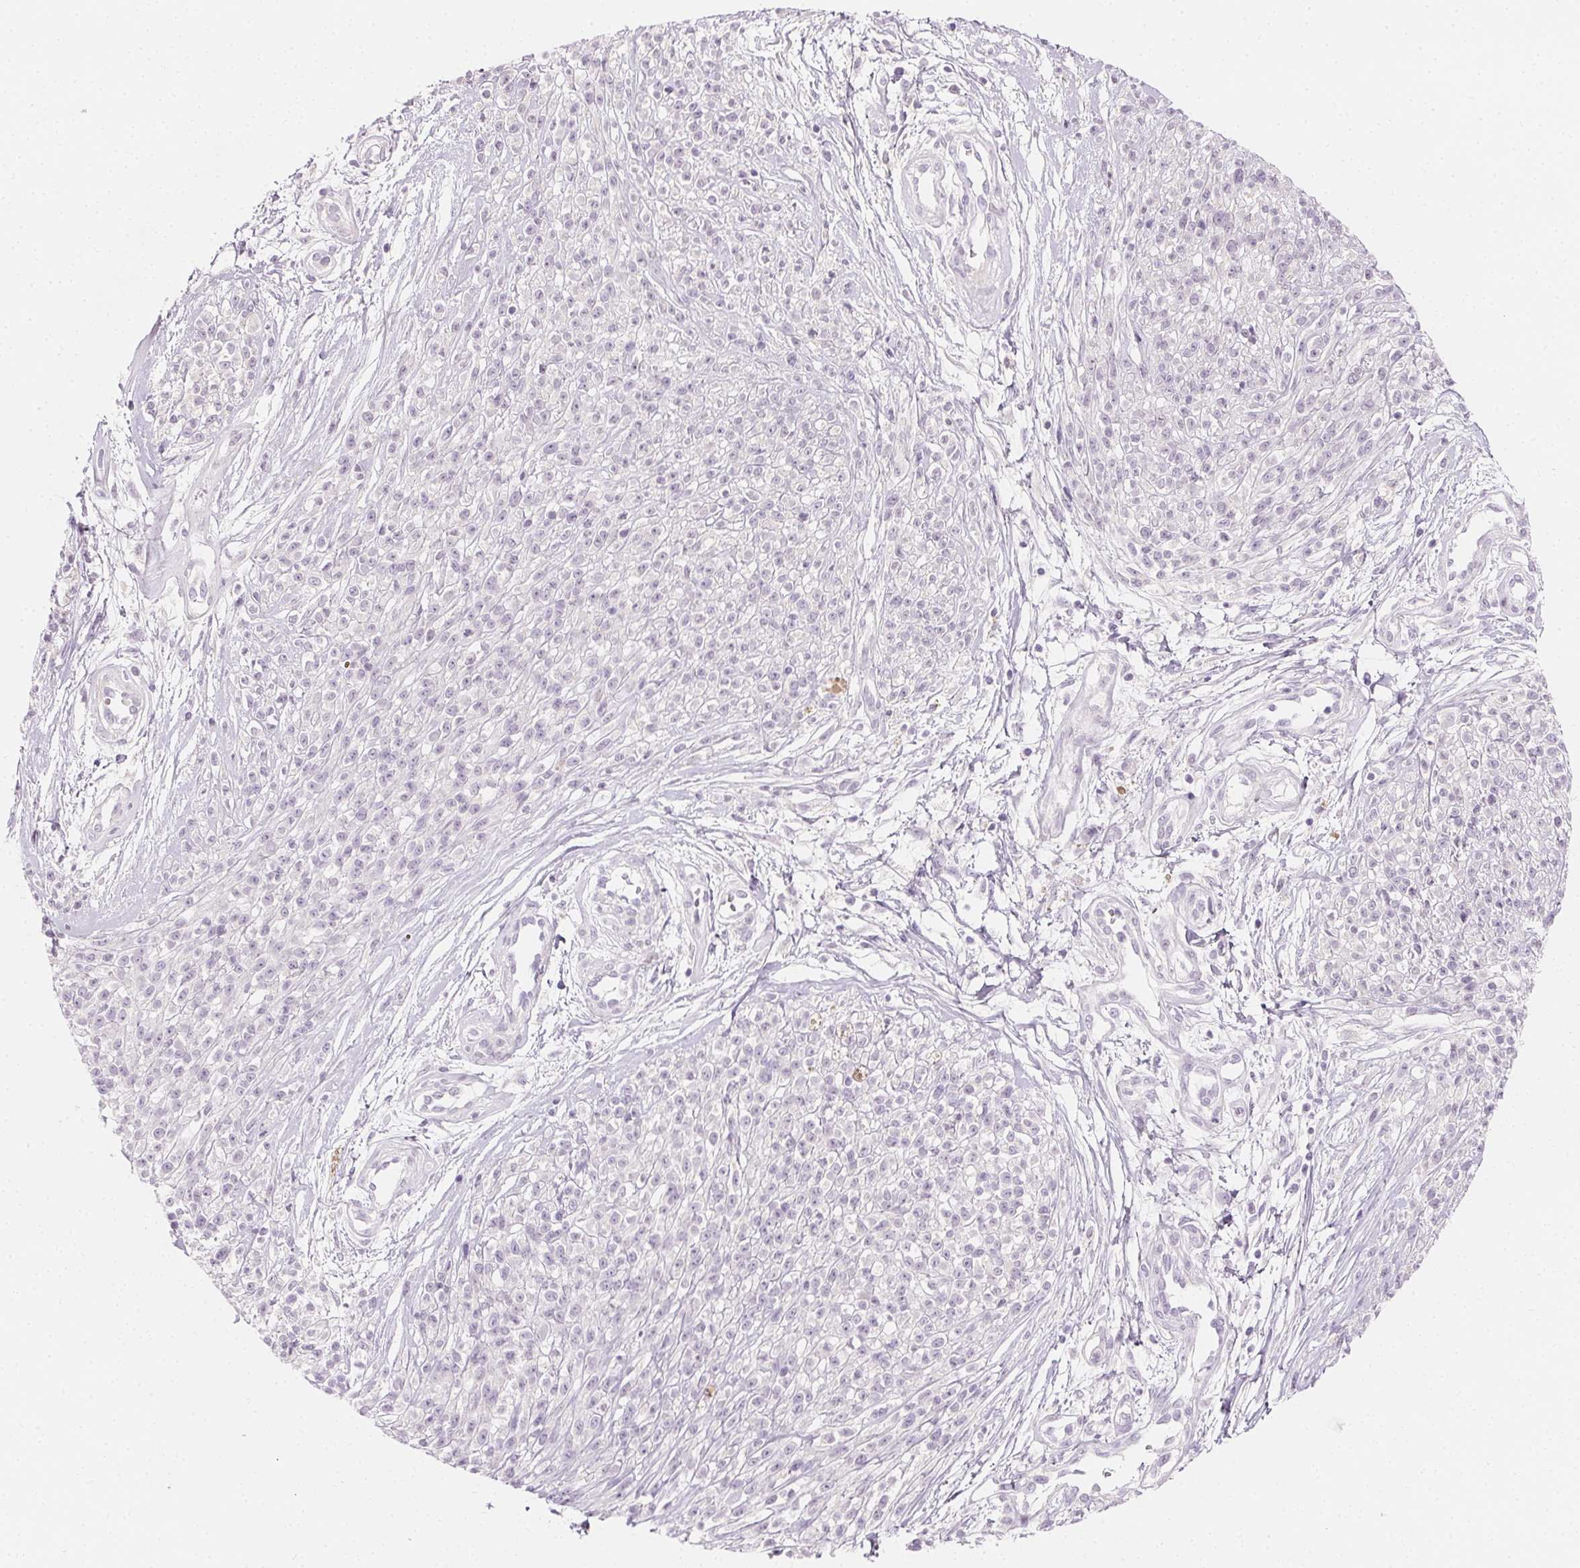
{"staining": {"intensity": "negative", "quantity": "none", "location": "none"}, "tissue": "melanoma", "cell_type": "Tumor cells", "image_type": "cancer", "snomed": [{"axis": "morphology", "description": "Malignant melanoma, NOS"}, {"axis": "topography", "description": "Skin"}, {"axis": "topography", "description": "Skin of trunk"}], "caption": "Tumor cells are negative for brown protein staining in melanoma.", "gene": "AFM", "patient": {"sex": "male", "age": 74}}